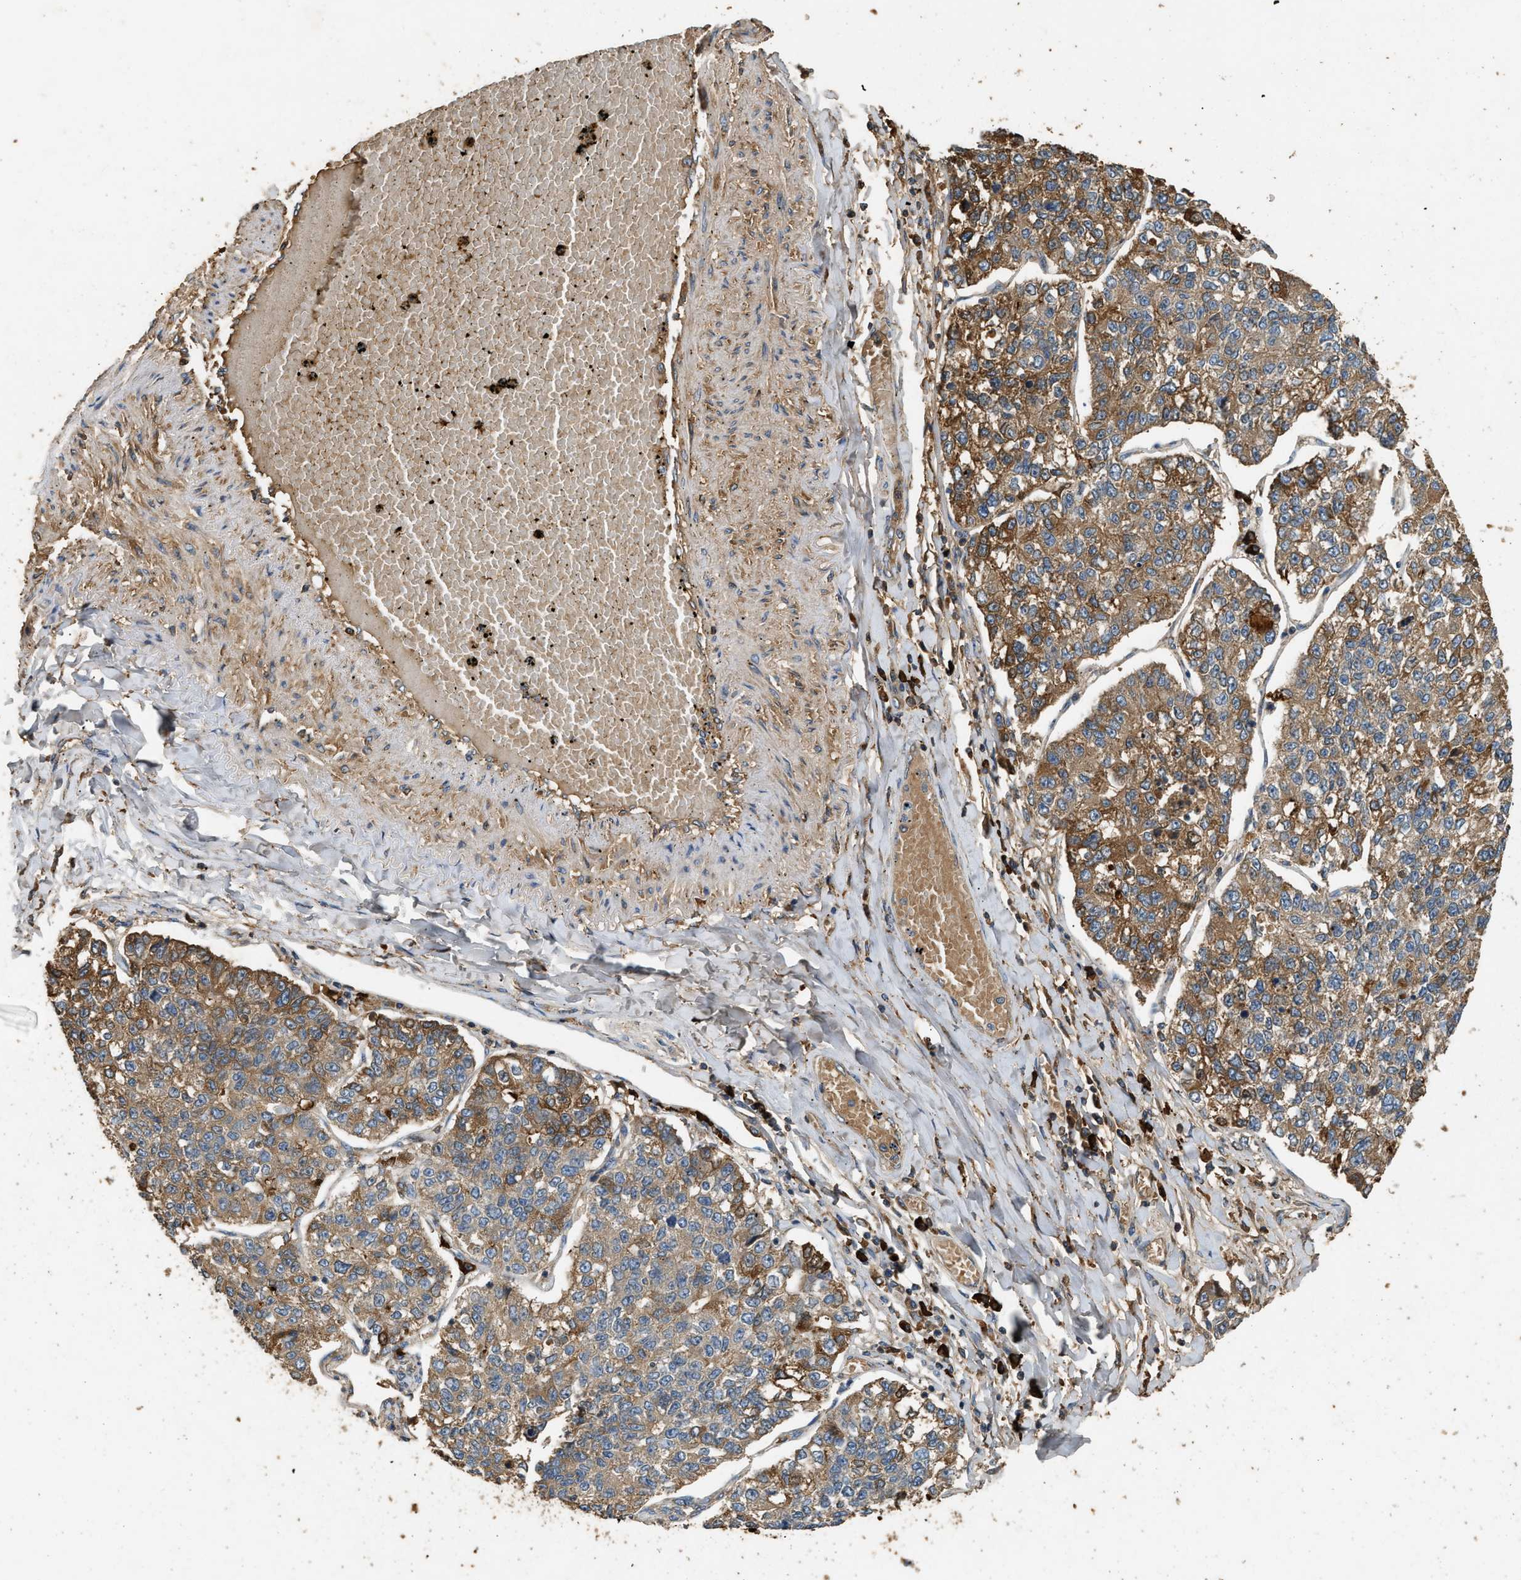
{"staining": {"intensity": "moderate", "quantity": ">75%", "location": "cytoplasmic/membranous"}, "tissue": "lung cancer", "cell_type": "Tumor cells", "image_type": "cancer", "snomed": [{"axis": "morphology", "description": "Adenocarcinoma, NOS"}, {"axis": "topography", "description": "Lung"}], "caption": "There is medium levels of moderate cytoplasmic/membranous staining in tumor cells of lung cancer (adenocarcinoma), as demonstrated by immunohistochemical staining (brown color).", "gene": "TMEM268", "patient": {"sex": "male", "age": 49}}